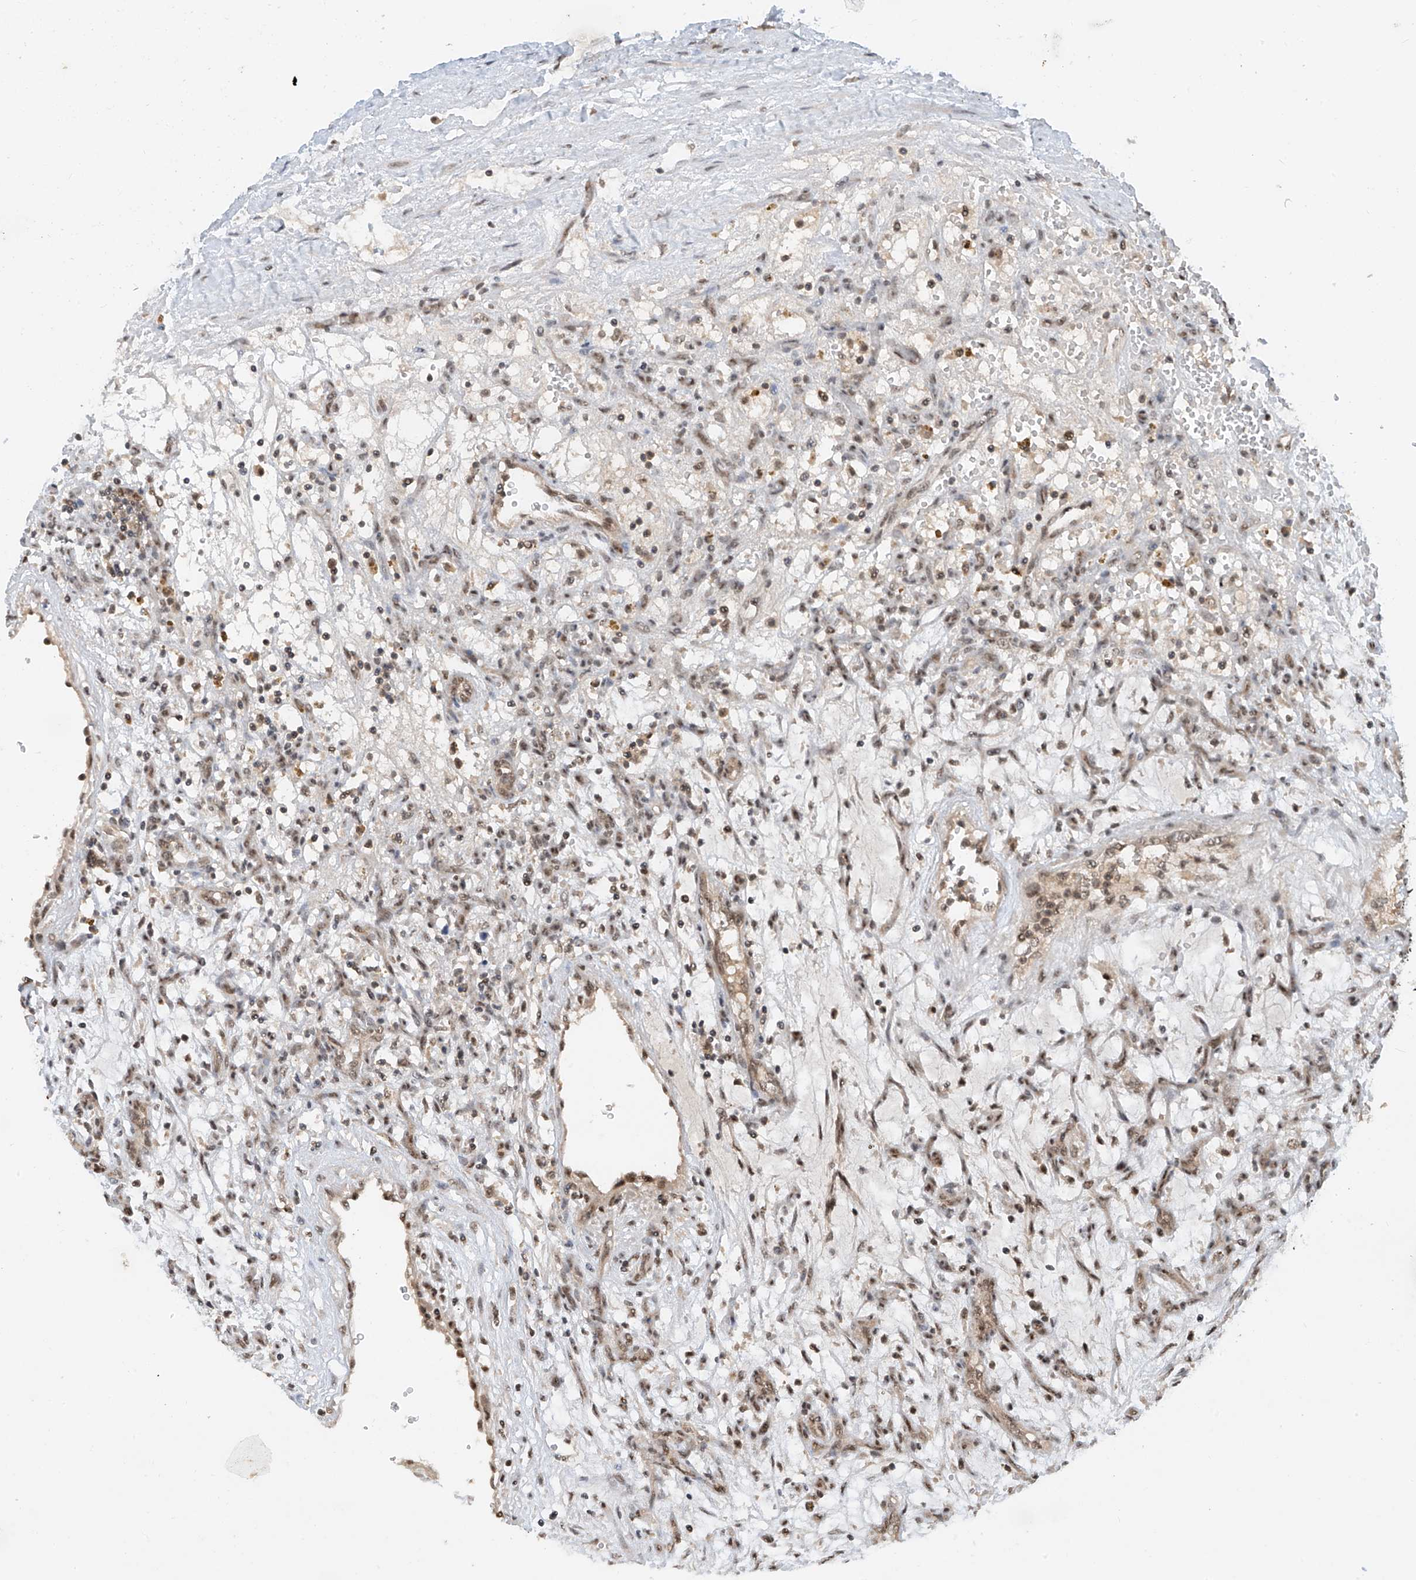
{"staining": {"intensity": "weak", "quantity": ">75%", "location": "nuclear"}, "tissue": "renal cancer", "cell_type": "Tumor cells", "image_type": "cancer", "snomed": [{"axis": "morphology", "description": "Adenocarcinoma, NOS"}, {"axis": "topography", "description": "Kidney"}], "caption": "Tumor cells demonstrate low levels of weak nuclear positivity in approximately >75% of cells in human renal cancer (adenocarcinoma).", "gene": "RPAIN", "patient": {"sex": "female", "age": 57}}